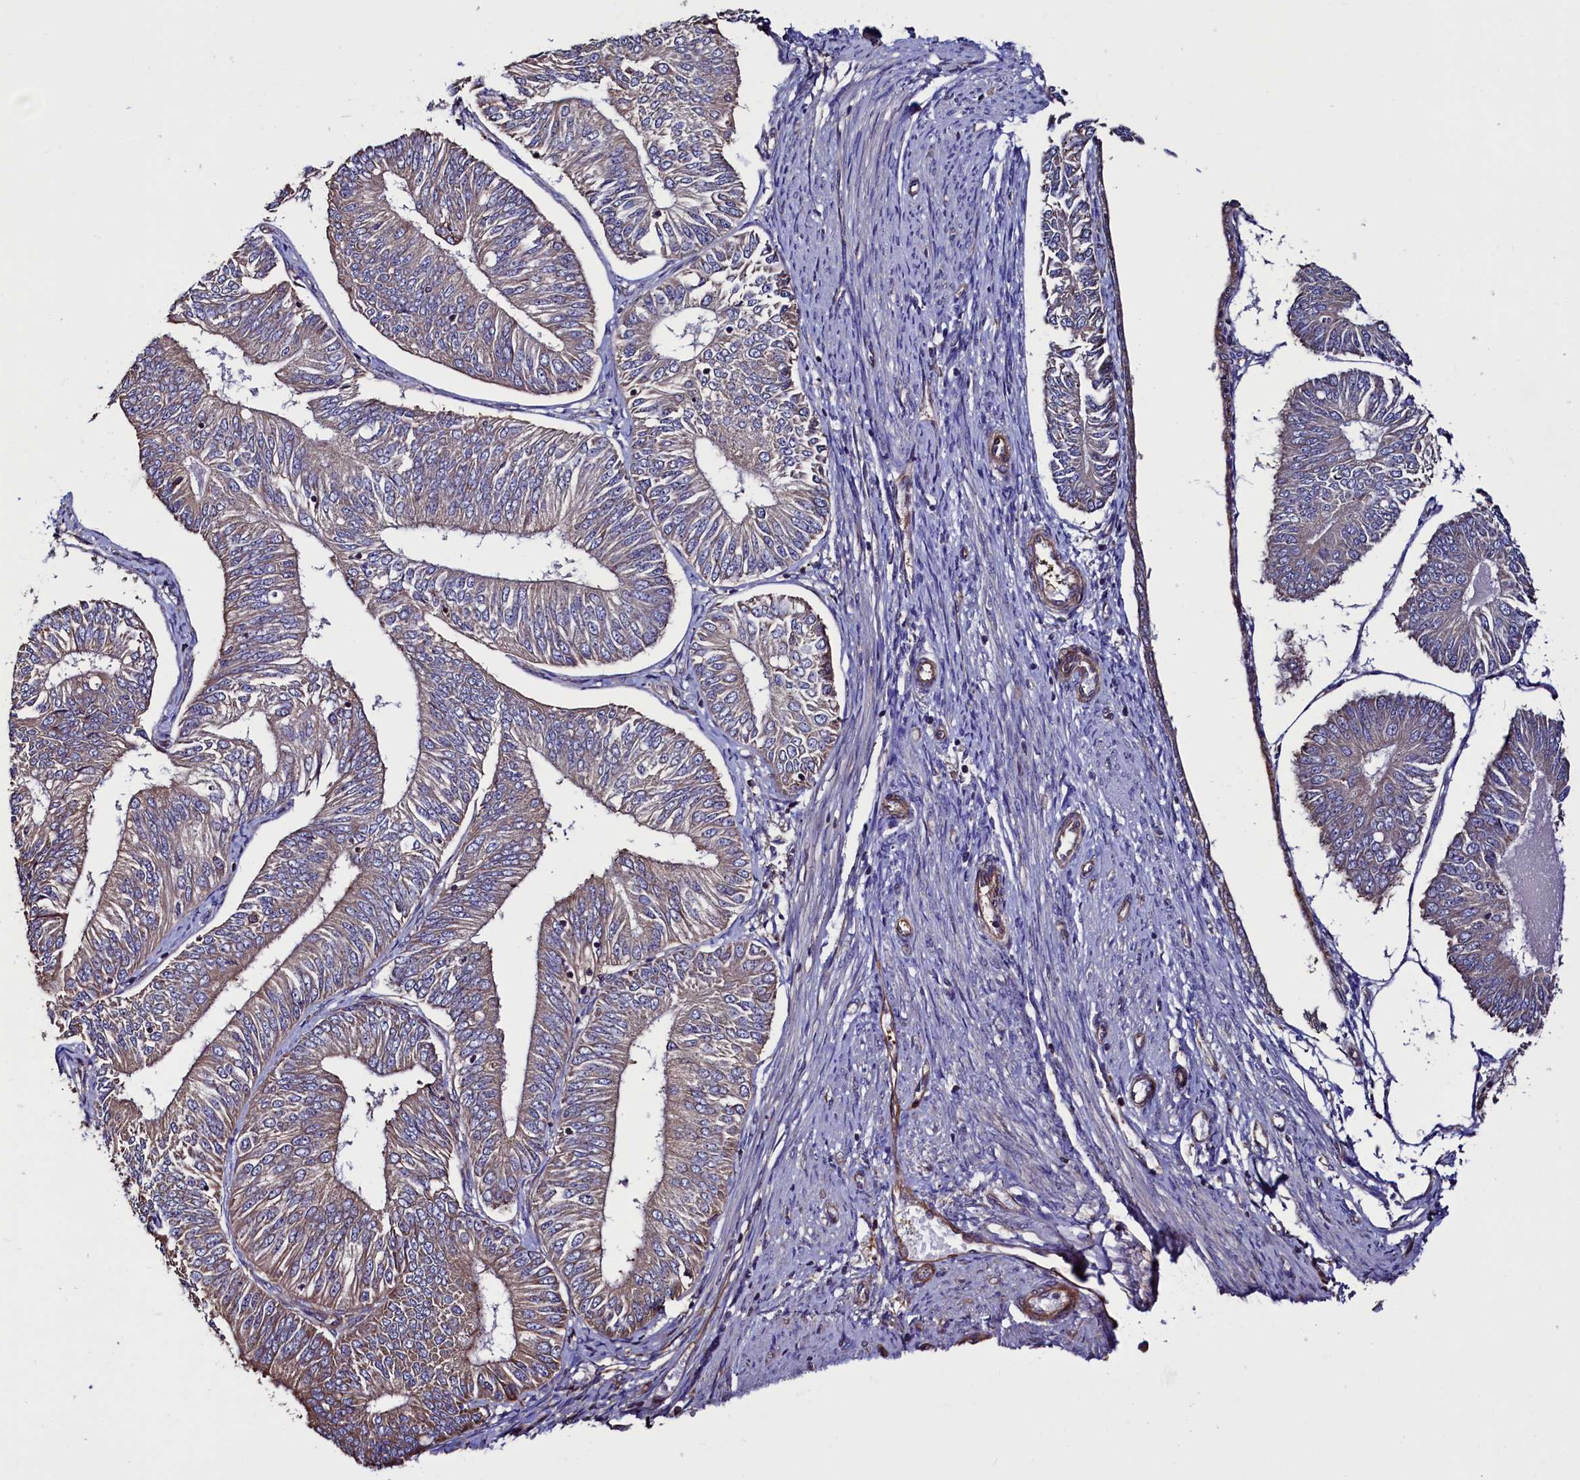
{"staining": {"intensity": "negative", "quantity": "none", "location": "none"}, "tissue": "endometrial cancer", "cell_type": "Tumor cells", "image_type": "cancer", "snomed": [{"axis": "morphology", "description": "Adenocarcinoma, NOS"}, {"axis": "topography", "description": "Endometrium"}], "caption": "DAB immunohistochemical staining of endometrial cancer (adenocarcinoma) shows no significant positivity in tumor cells.", "gene": "ATXN2L", "patient": {"sex": "female", "age": 58}}